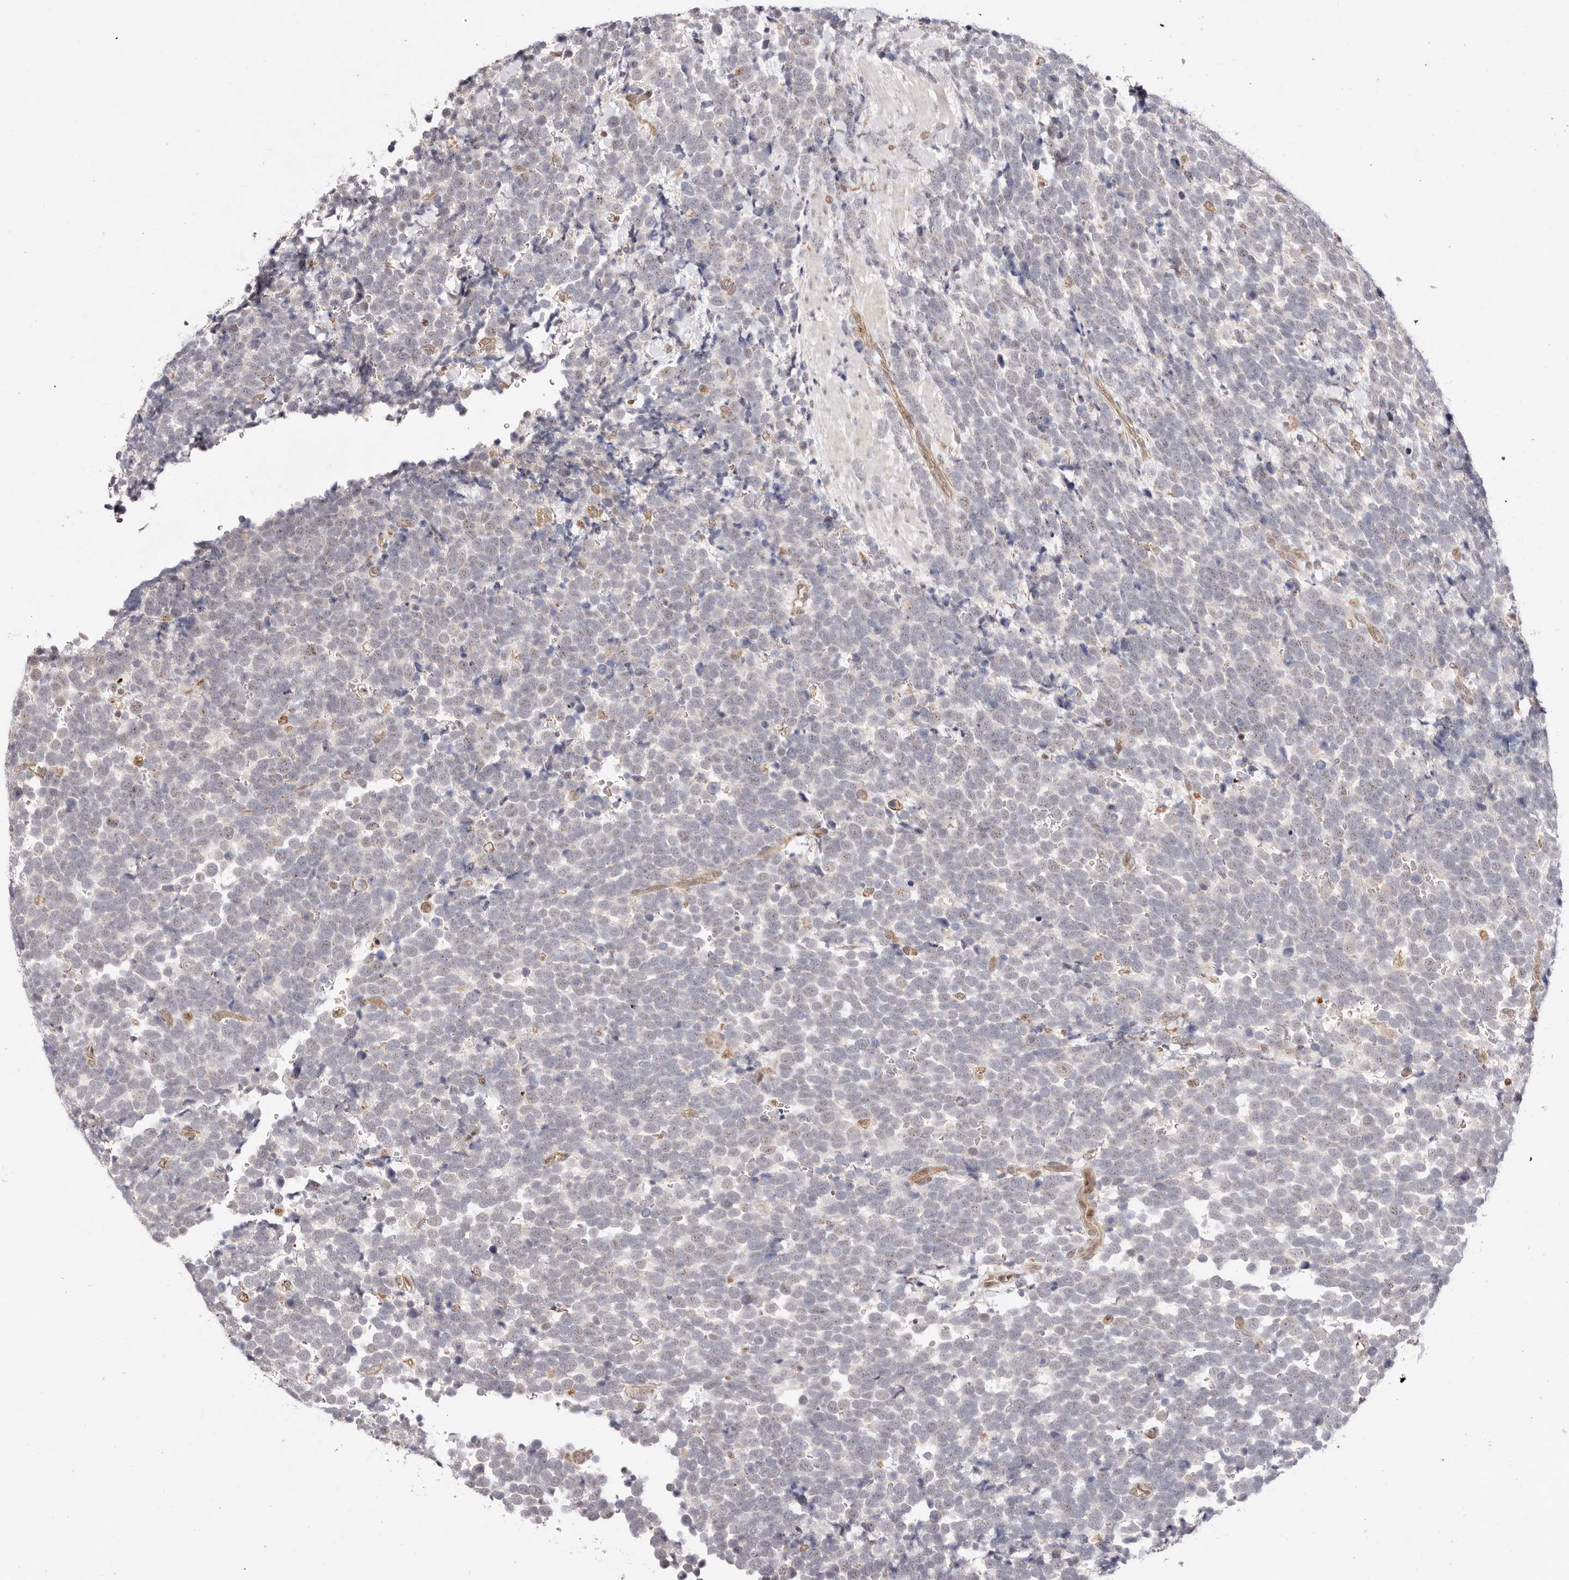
{"staining": {"intensity": "weak", "quantity": "<25%", "location": "nuclear"}, "tissue": "urothelial cancer", "cell_type": "Tumor cells", "image_type": "cancer", "snomed": [{"axis": "morphology", "description": "Urothelial carcinoma, High grade"}, {"axis": "topography", "description": "Urinary bladder"}], "caption": "Protein analysis of urothelial cancer demonstrates no significant expression in tumor cells.", "gene": "WRN", "patient": {"sex": "female", "age": 82}}